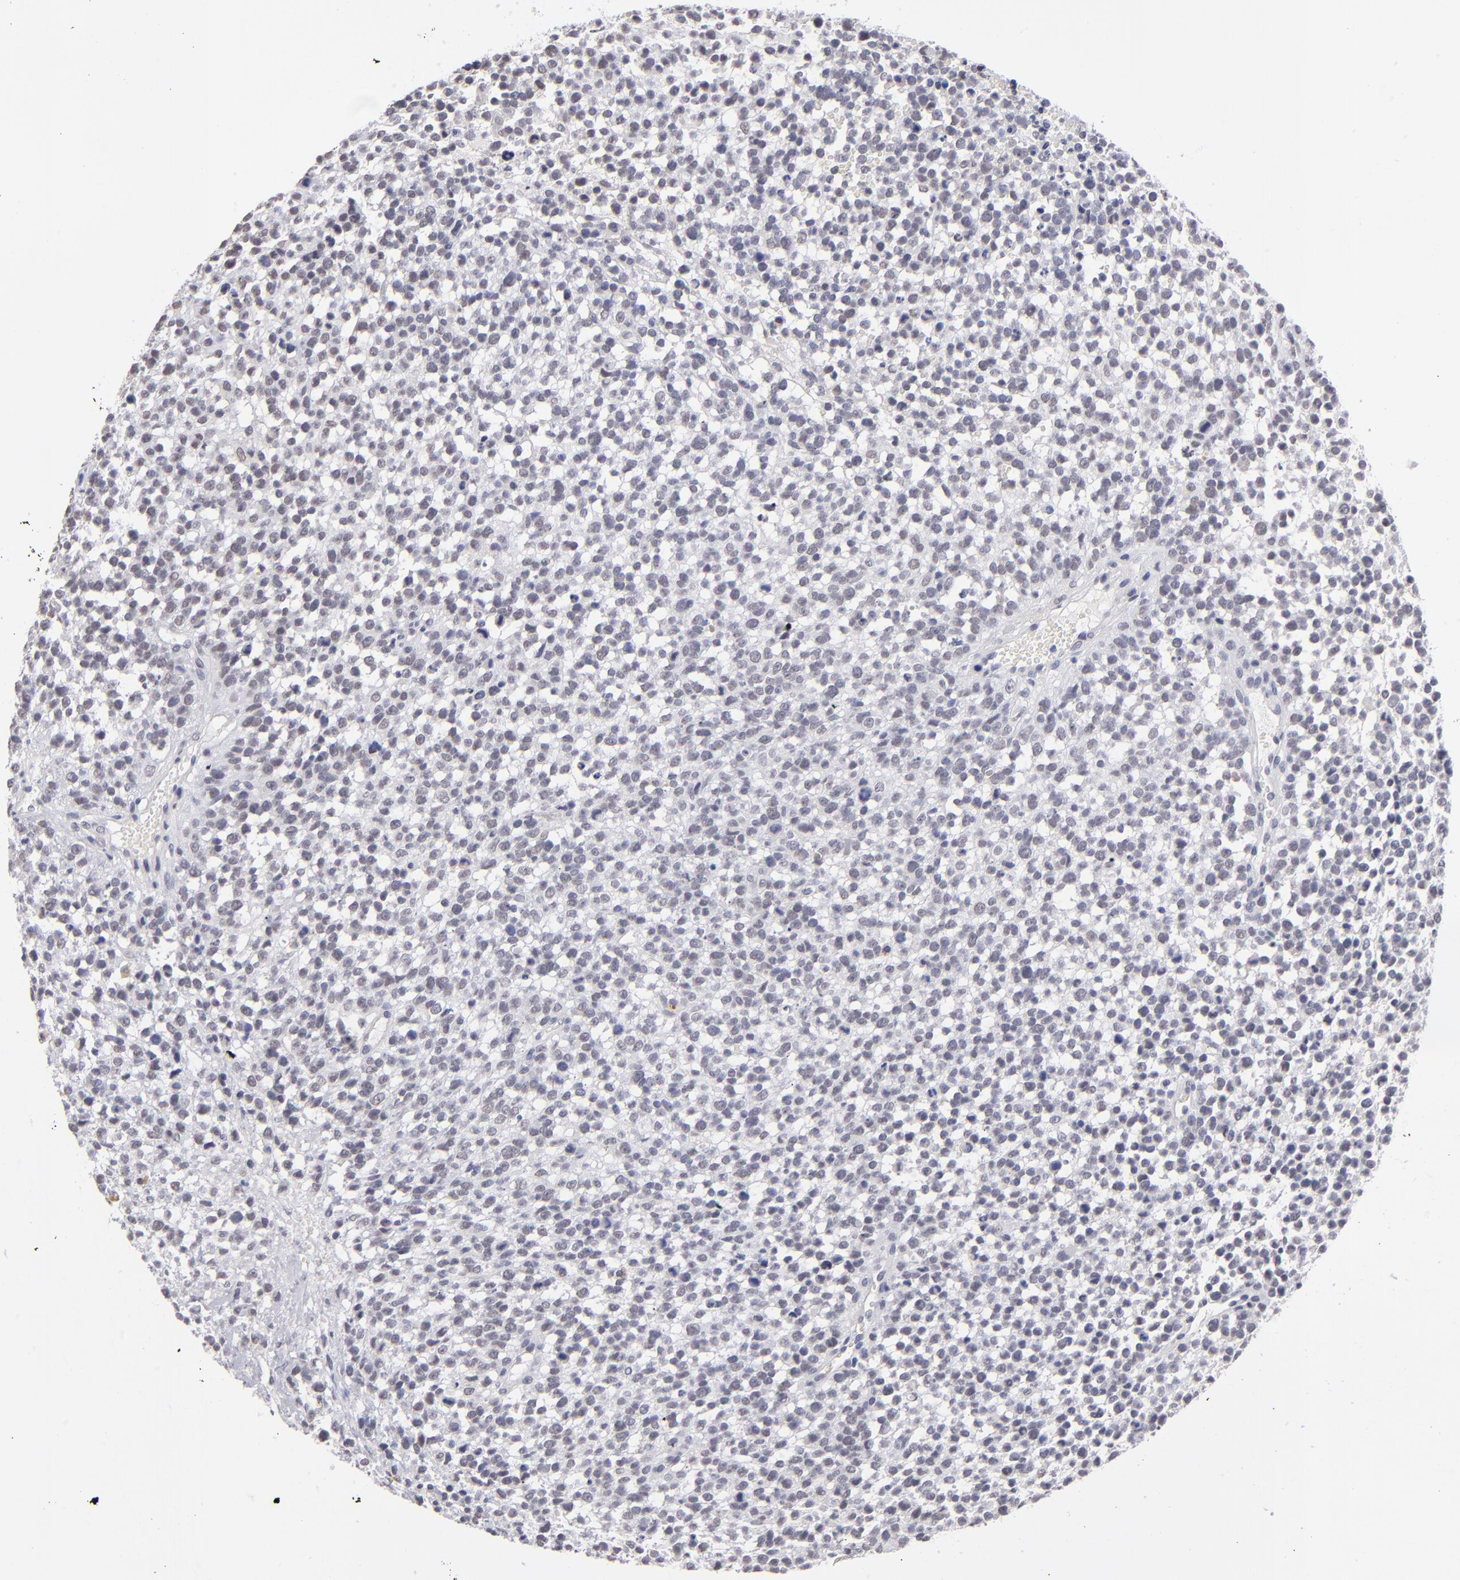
{"staining": {"intensity": "weak", "quantity": ">75%", "location": "nuclear"}, "tissue": "glioma", "cell_type": "Tumor cells", "image_type": "cancer", "snomed": [{"axis": "morphology", "description": "Glioma, malignant, High grade"}, {"axis": "topography", "description": "Brain"}], "caption": "Malignant glioma (high-grade) stained with IHC reveals weak nuclear staining in approximately >75% of tumor cells.", "gene": "TEX11", "patient": {"sex": "male", "age": 66}}